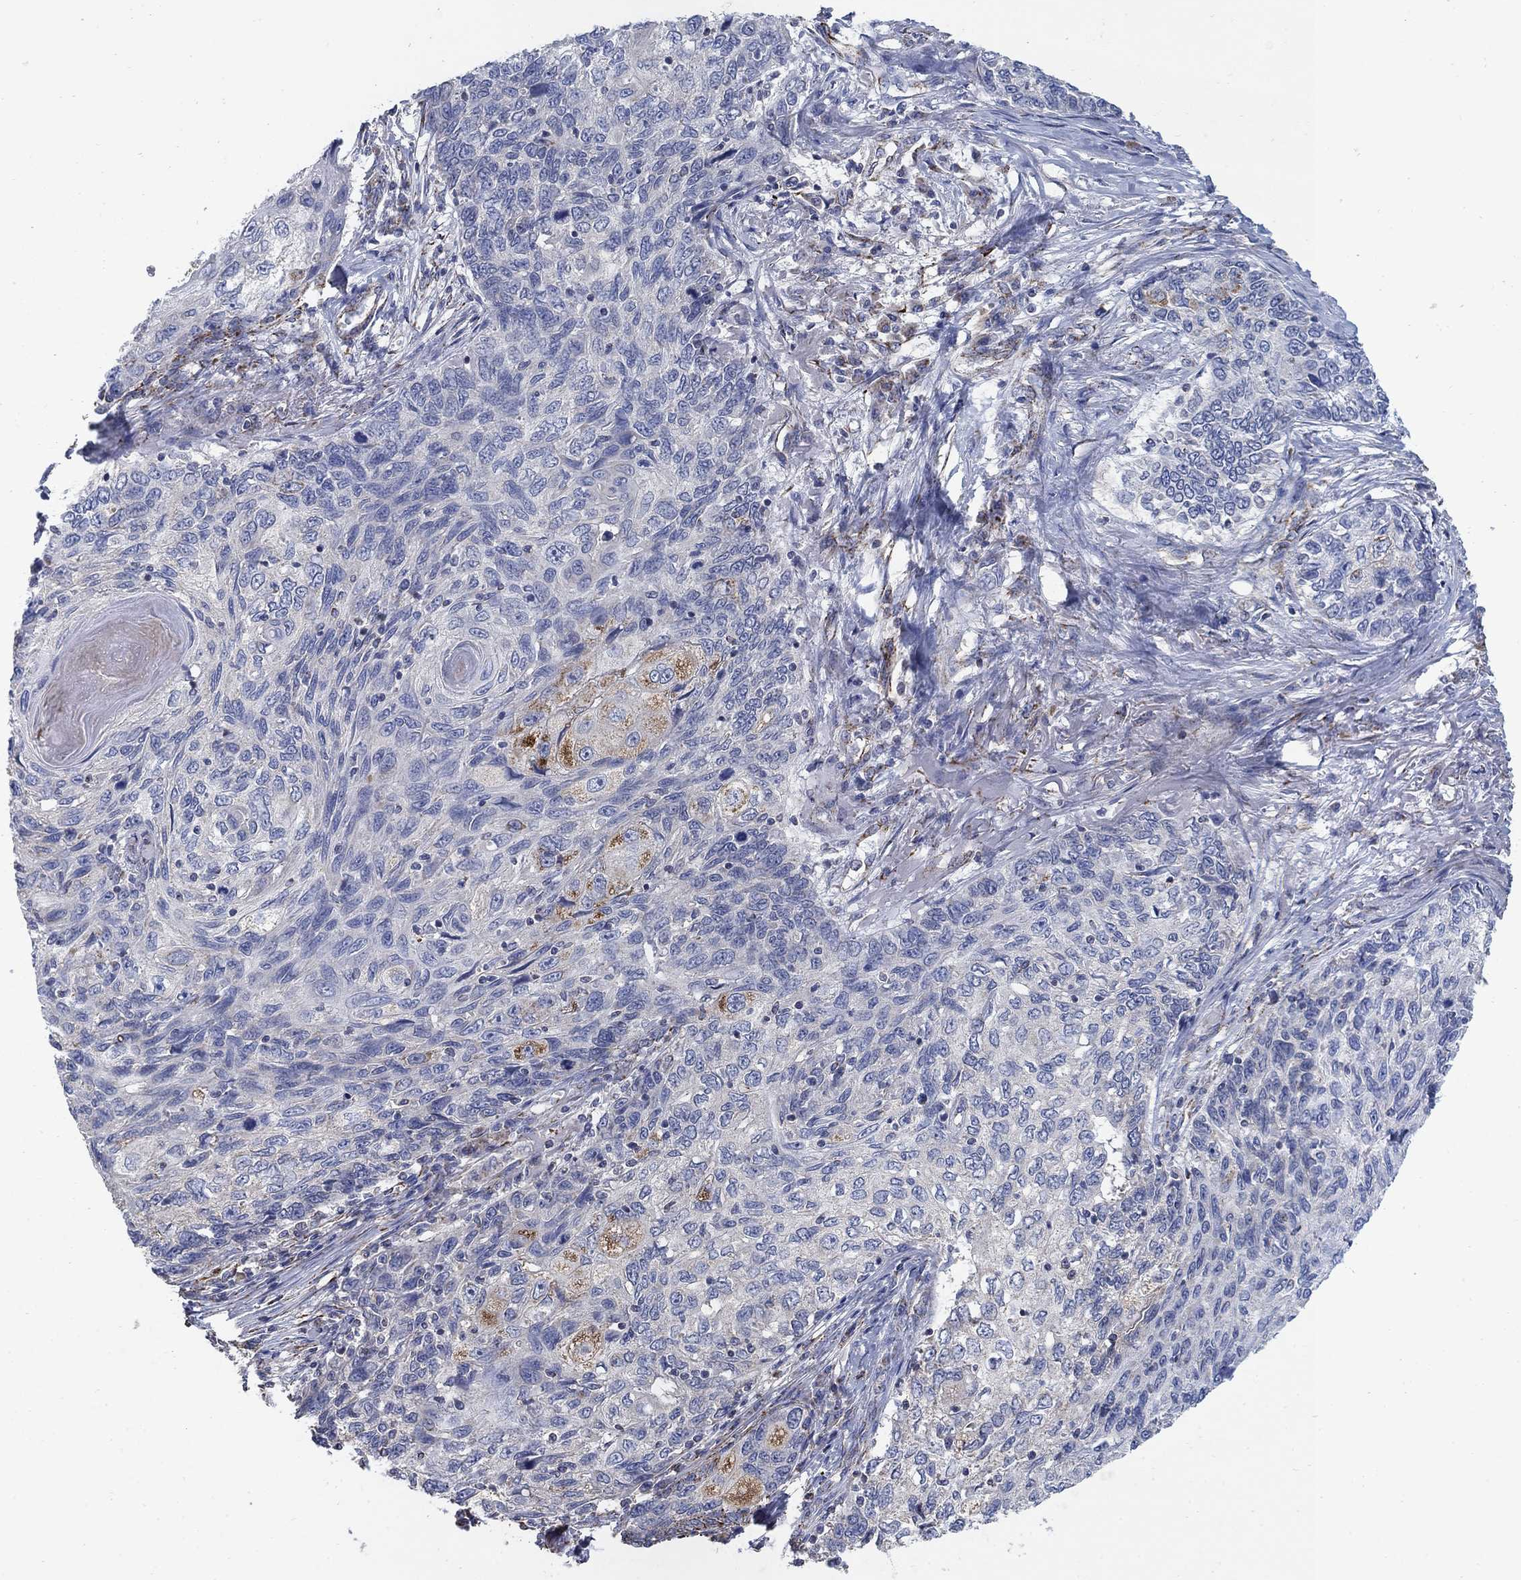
{"staining": {"intensity": "negative", "quantity": "none", "location": "none"}, "tissue": "skin cancer", "cell_type": "Tumor cells", "image_type": "cancer", "snomed": [{"axis": "morphology", "description": "Squamous cell carcinoma, NOS"}, {"axis": "topography", "description": "Skin"}], "caption": "Protein analysis of squamous cell carcinoma (skin) demonstrates no significant staining in tumor cells.", "gene": "PNPLA2", "patient": {"sex": "male", "age": 92}}